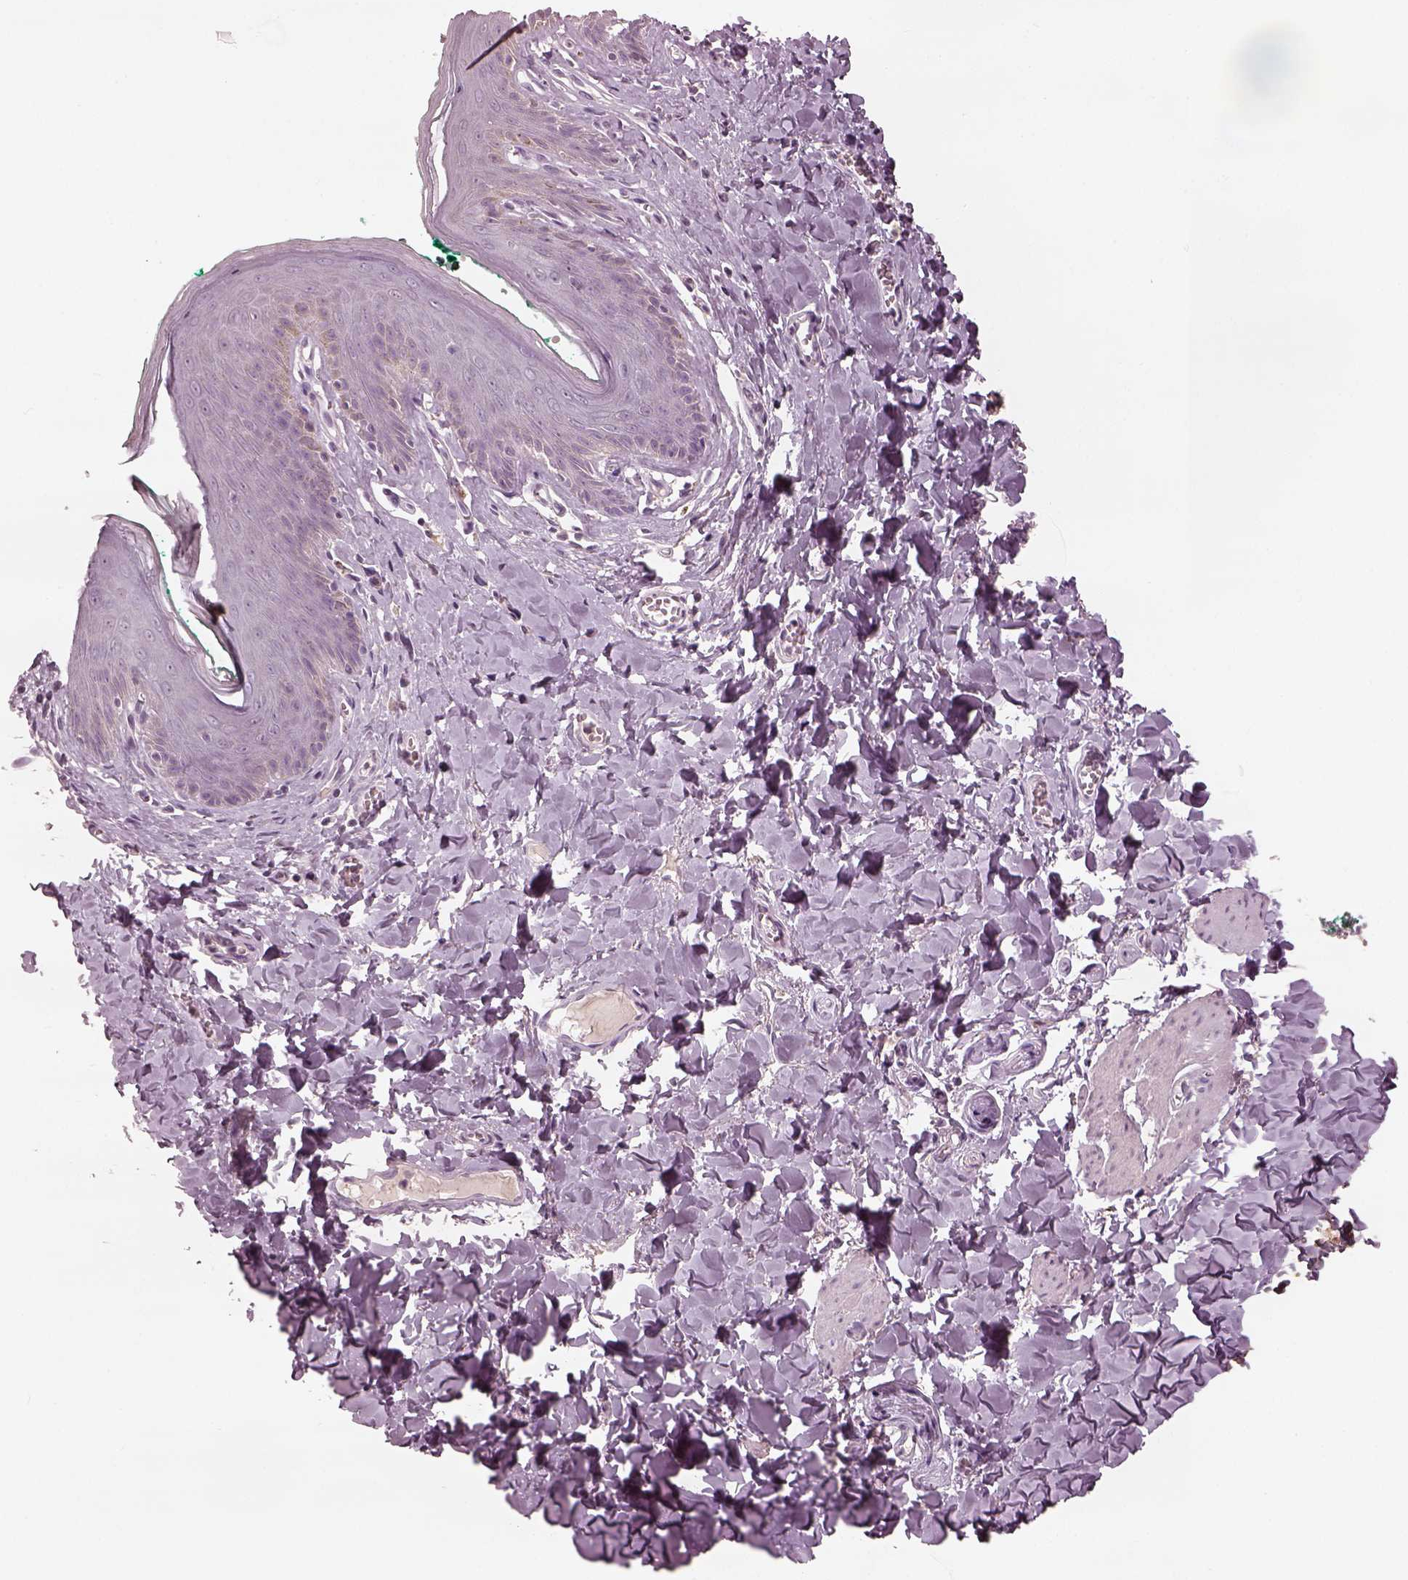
{"staining": {"intensity": "negative", "quantity": "none", "location": "none"}, "tissue": "skin", "cell_type": "Epidermal cells", "image_type": "normal", "snomed": [{"axis": "morphology", "description": "Normal tissue, NOS"}, {"axis": "topography", "description": "Vulva"}, {"axis": "topography", "description": "Peripheral nerve tissue"}], "caption": "Immunohistochemical staining of unremarkable skin shows no significant expression in epidermal cells.", "gene": "MIA", "patient": {"sex": "female", "age": 66}}